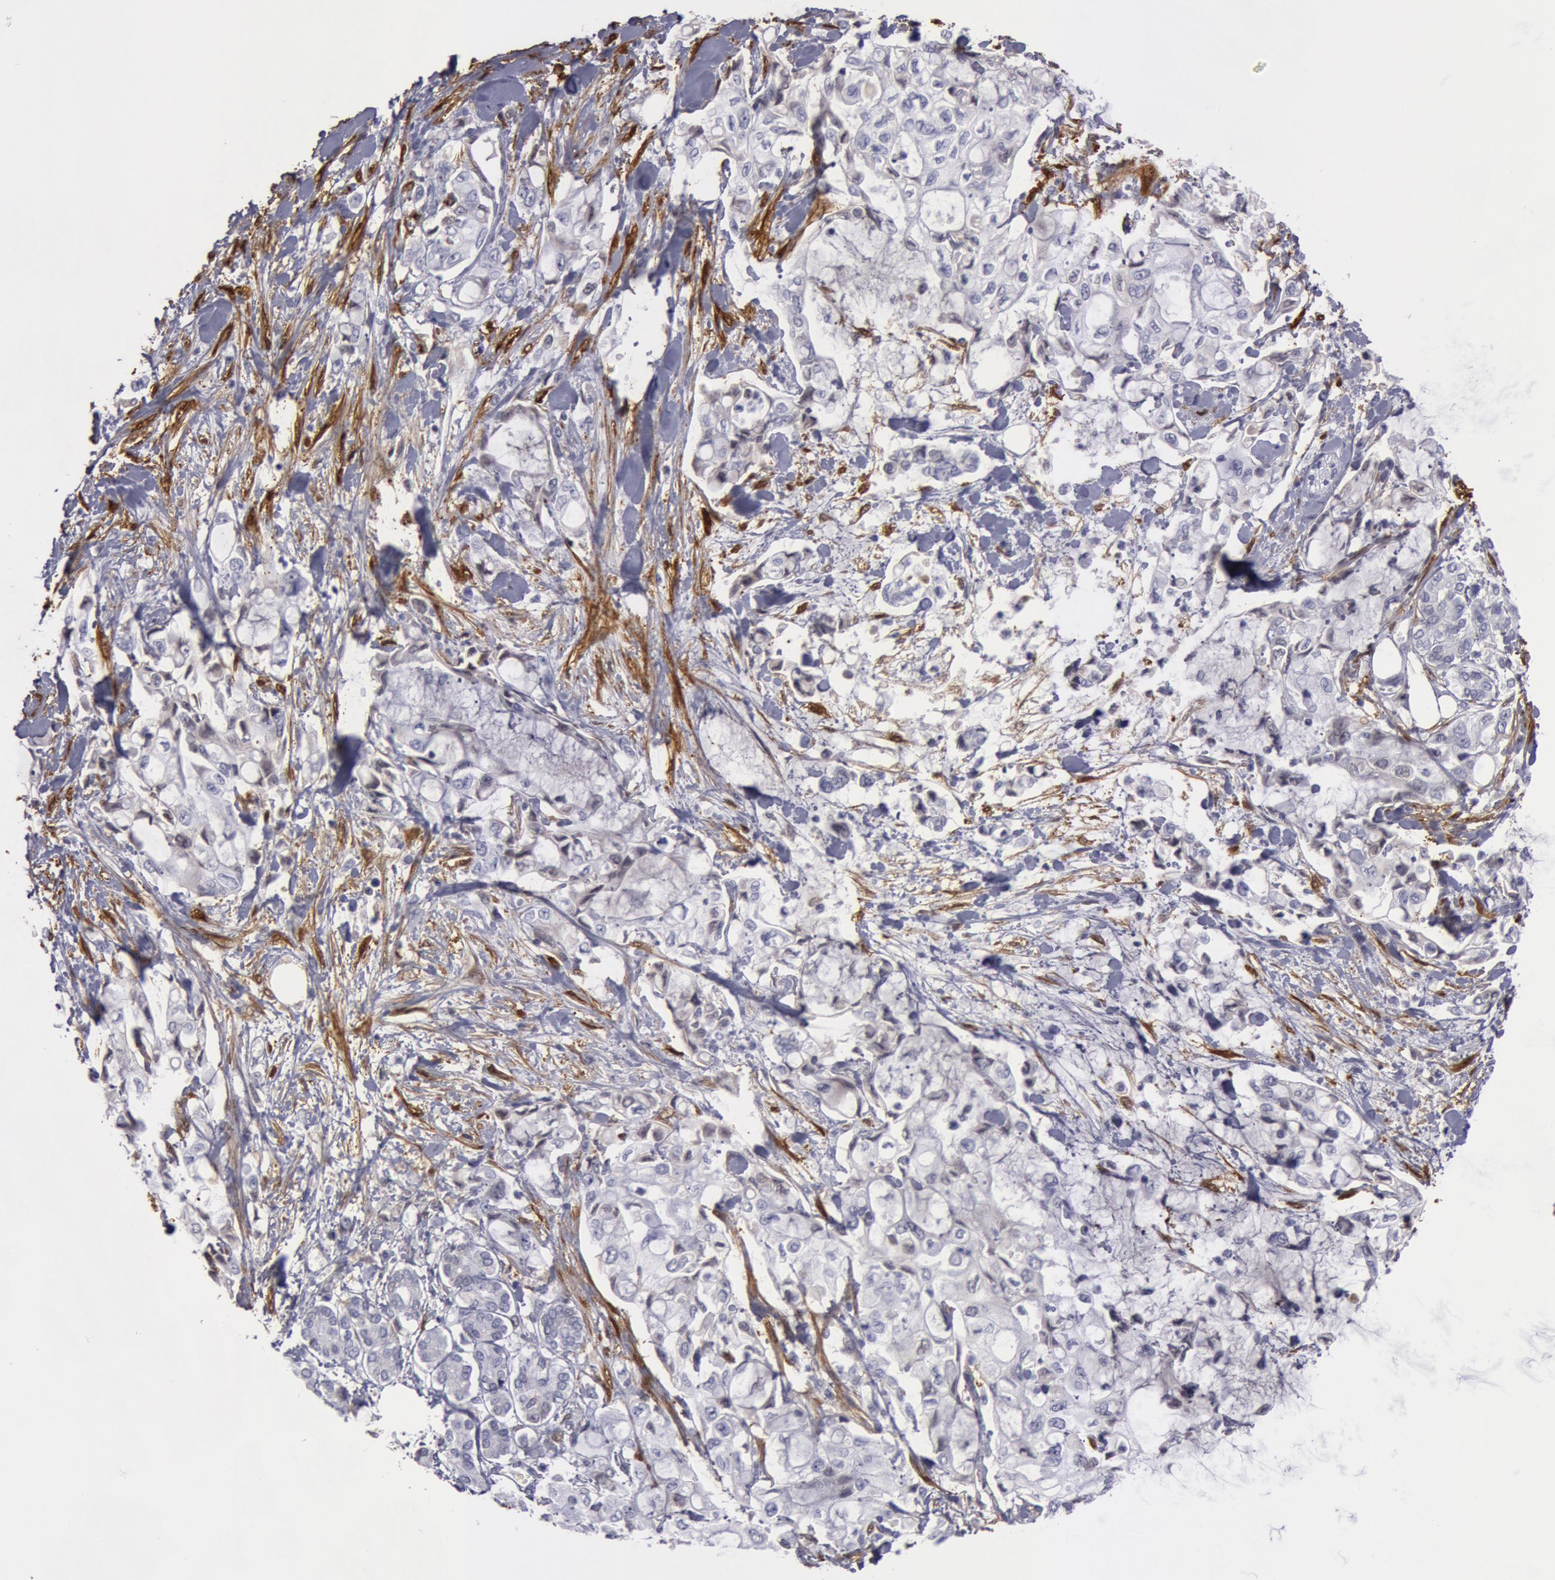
{"staining": {"intensity": "negative", "quantity": "none", "location": "none"}, "tissue": "pancreatic cancer", "cell_type": "Tumor cells", "image_type": "cancer", "snomed": [{"axis": "morphology", "description": "Adenocarcinoma, NOS"}, {"axis": "topography", "description": "Pancreas"}], "caption": "Immunohistochemical staining of human pancreatic cancer displays no significant positivity in tumor cells. Brightfield microscopy of immunohistochemistry stained with DAB (3,3'-diaminobenzidine) (brown) and hematoxylin (blue), captured at high magnification.", "gene": "TAGLN", "patient": {"sex": "female", "age": 70}}